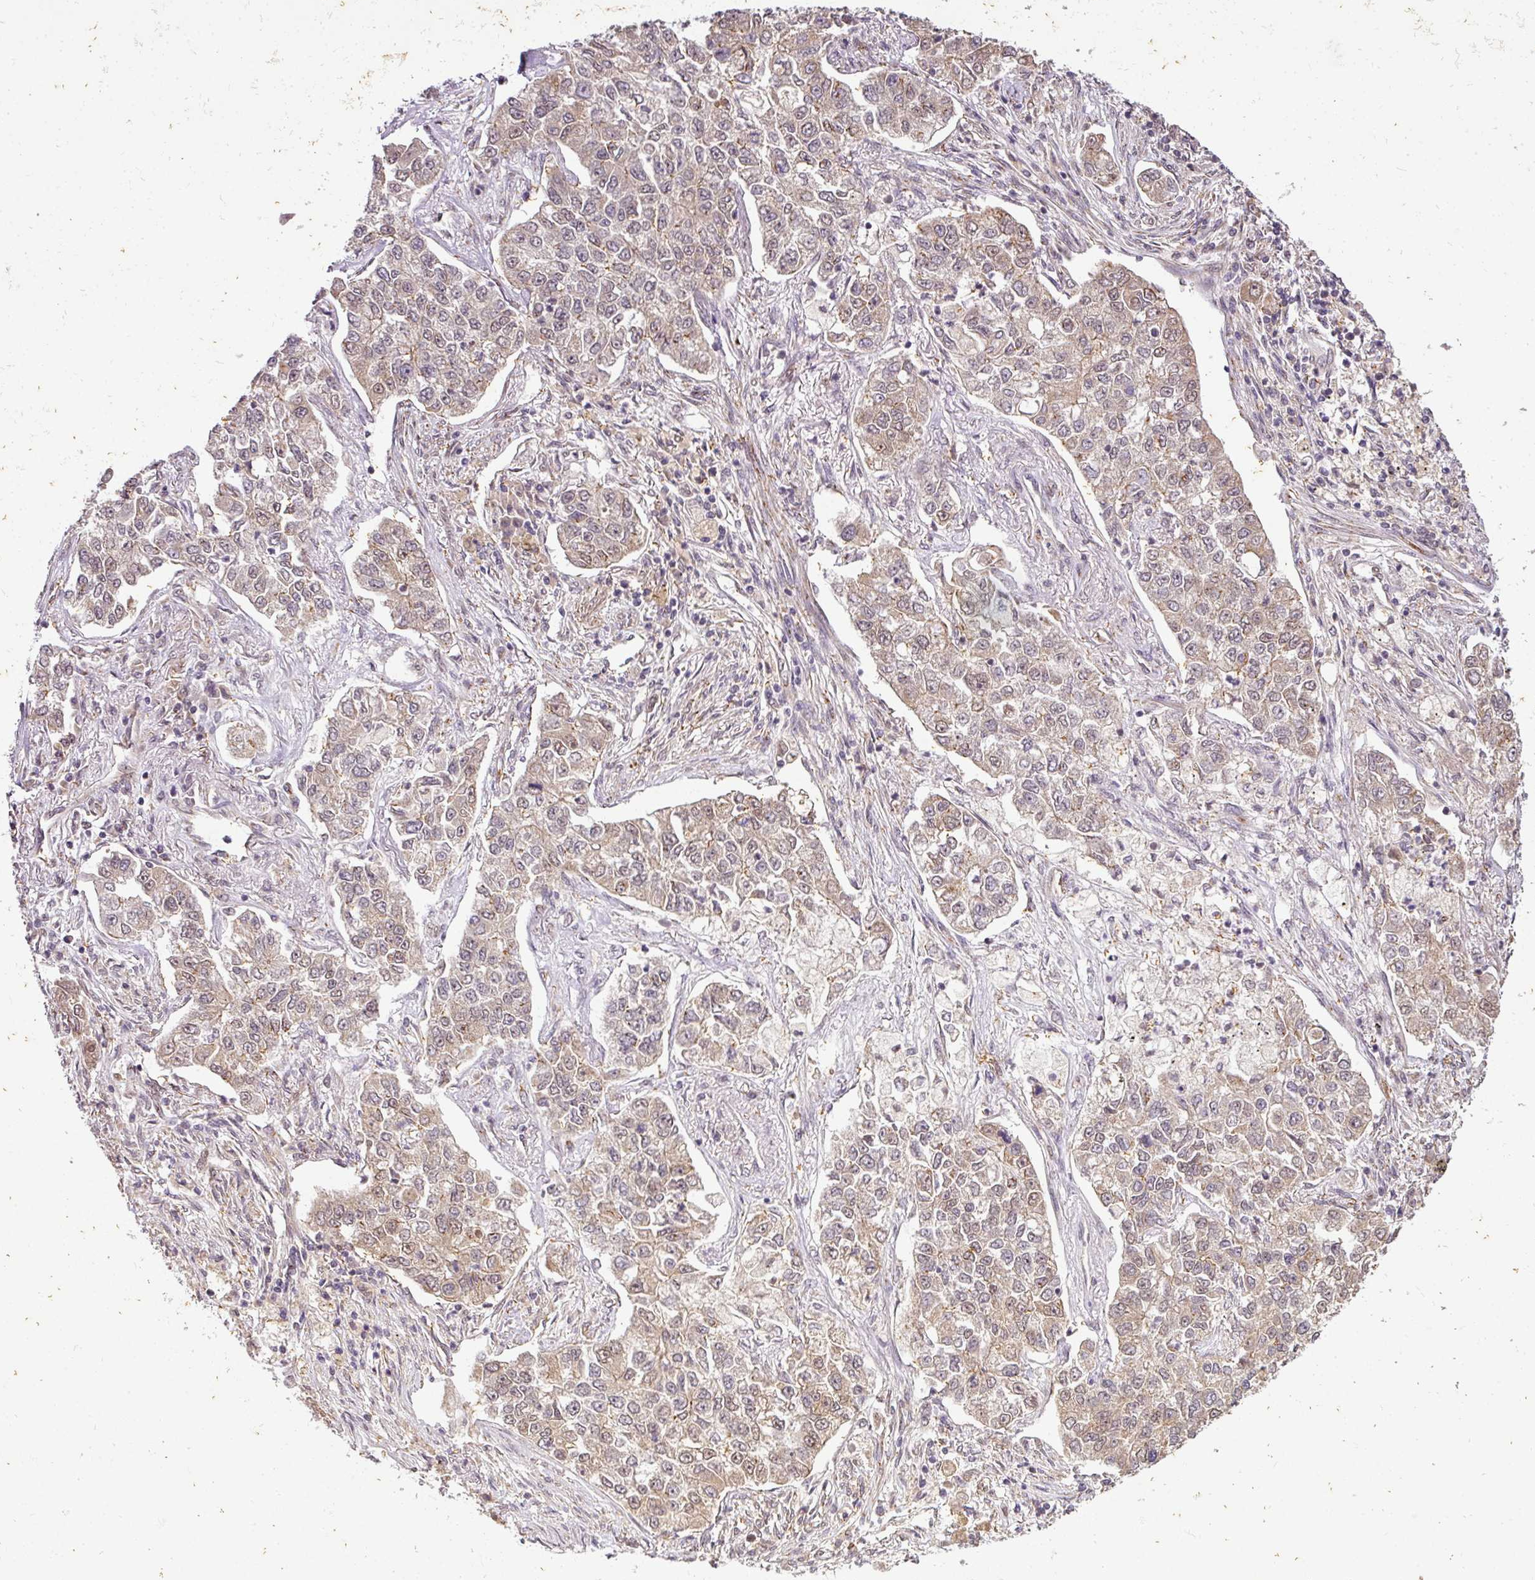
{"staining": {"intensity": "weak", "quantity": "25%-75%", "location": "cytoplasmic/membranous,nuclear"}, "tissue": "lung cancer", "cell_type": "Tumor cells", "image_type": "cancer", "snomed": [{"axis": "morphology", "description": "Adenocarcinoma, NOS"}, {"axis": "topography", "description": "Lung"}], "caption": "The photomicrograph exhibits a brown stain indicating the presence of a protein in the cytoplasmic/membranous and nuclear of tumor cells in lung cancer (adenocarcinoma).", "gene": "C1orf226", "patient": {"sex": "male", "age": 49}}